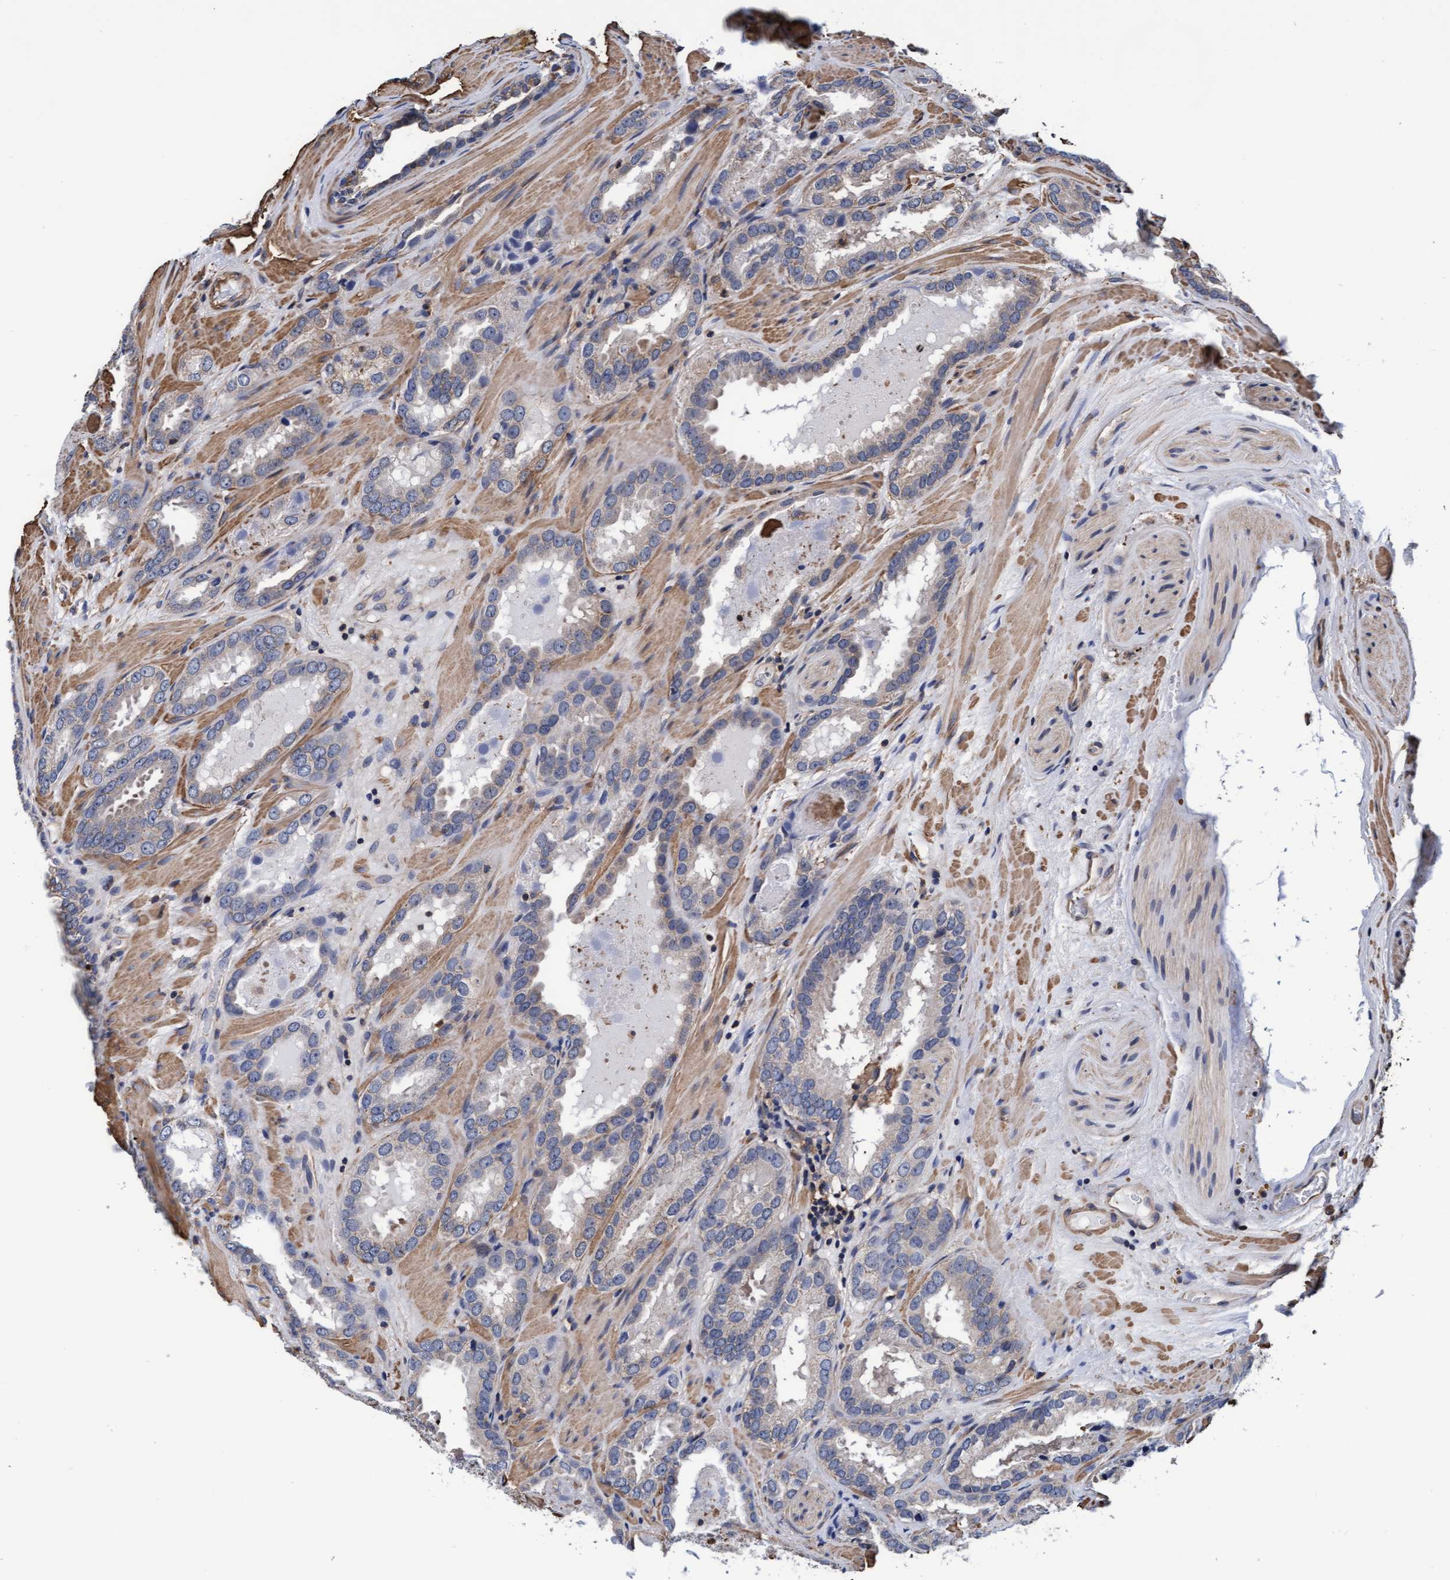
{"staining": {"intensity": "negative", "quantity": "none", "location": "none"}, "tissue": "prostate cancer", "cell_type": "Tumor cells", "image_type": "cancer", "snomed": [{"axis": "morphology", "description": "Adenocarcinoma, Low grade"}, {"axis": "topography", "description": "Prostate"}], "caption": "Immunohistochemistry histopathology image of prostate cancer stained for a protein (brown), which exhibits no positivity in tumor cells.", "gene": "GRHPR", "patient": {"sex": "male", "age": 51}}